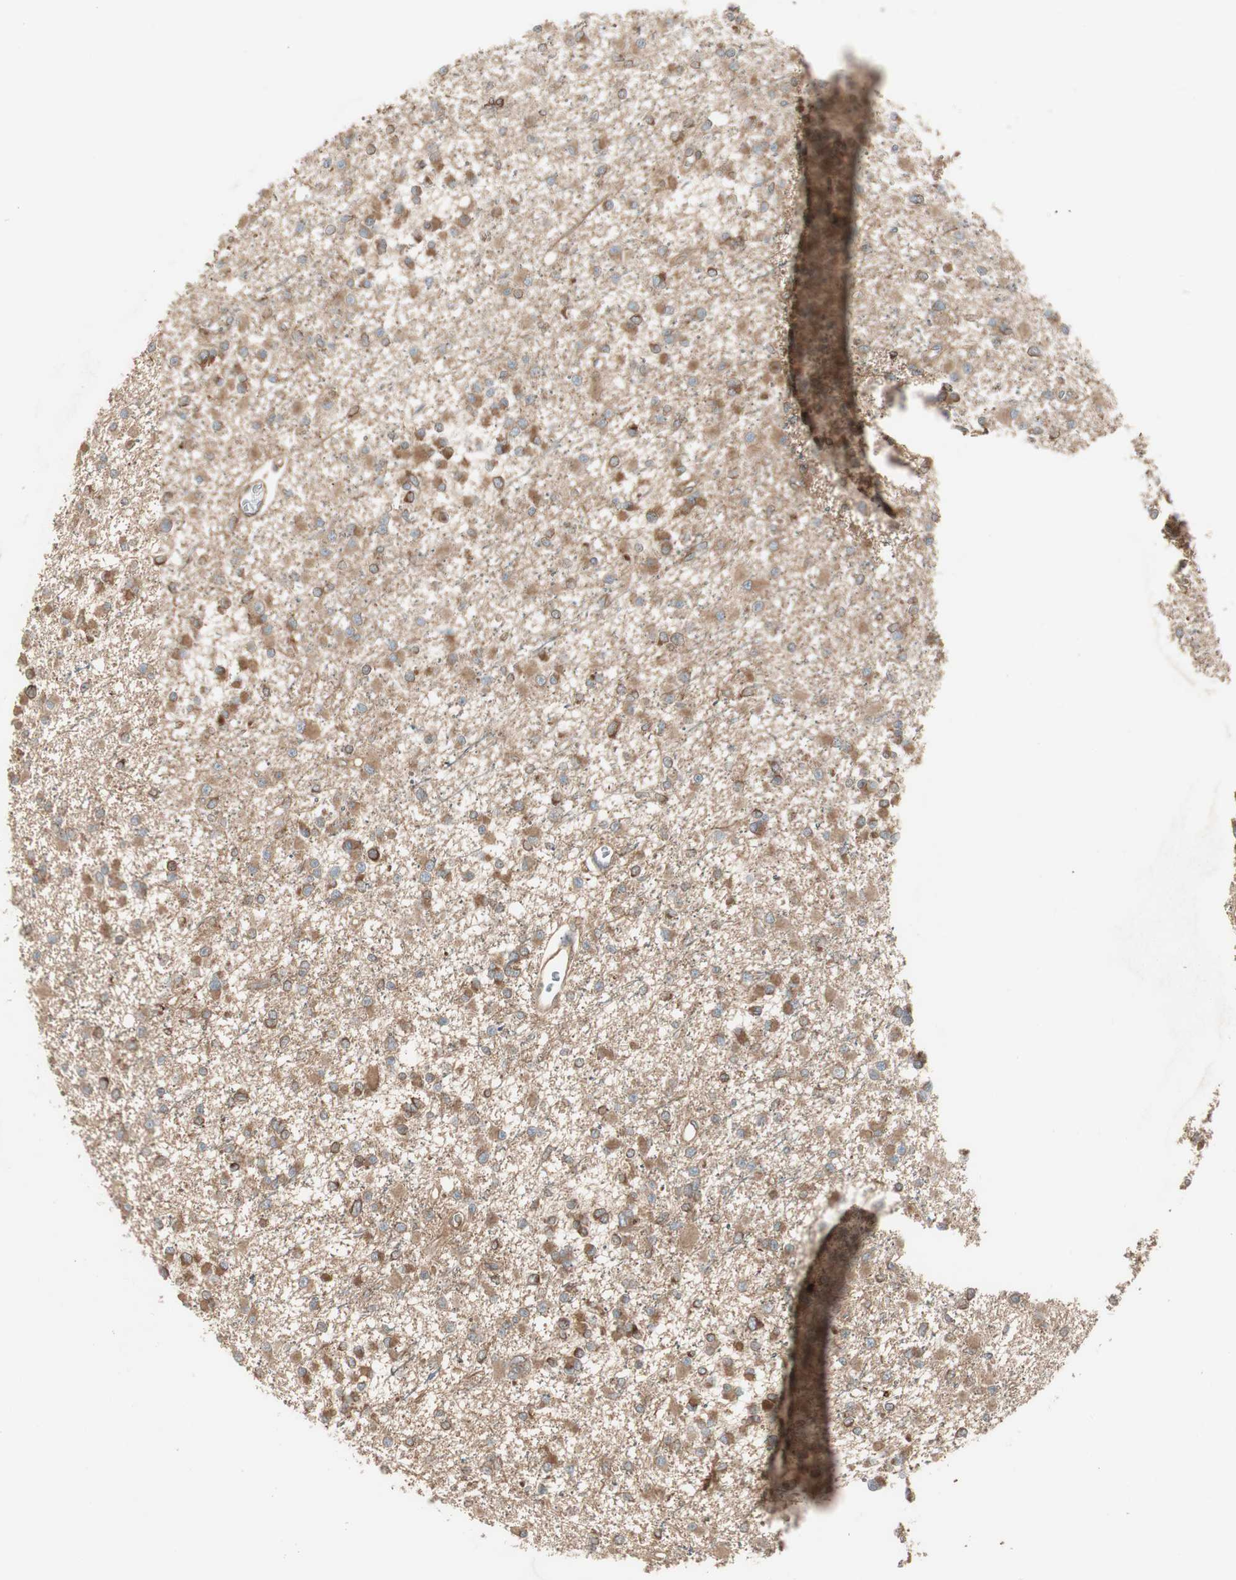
{"staining": {"intensity": "moderate", "quantity": ">75%", "location": "cytoplasmic/membranous"}, "tissue": "glioma", "cell_type": "Tumor cells", "image_type": "cancer", "snomed": [{"axis": "morphology", "description": "Glioma, malignant, Low grade"}, {"axis": "topography", "description": "Brain"}], "caption": "Immunohistochemical staining of malignant low-grade glioma shows moderate cytoplasmic/membranous protein expression in about >75% of tumor cells.", "gene": "PRKG1", "patient": {"sex": "female", "age": 22}}